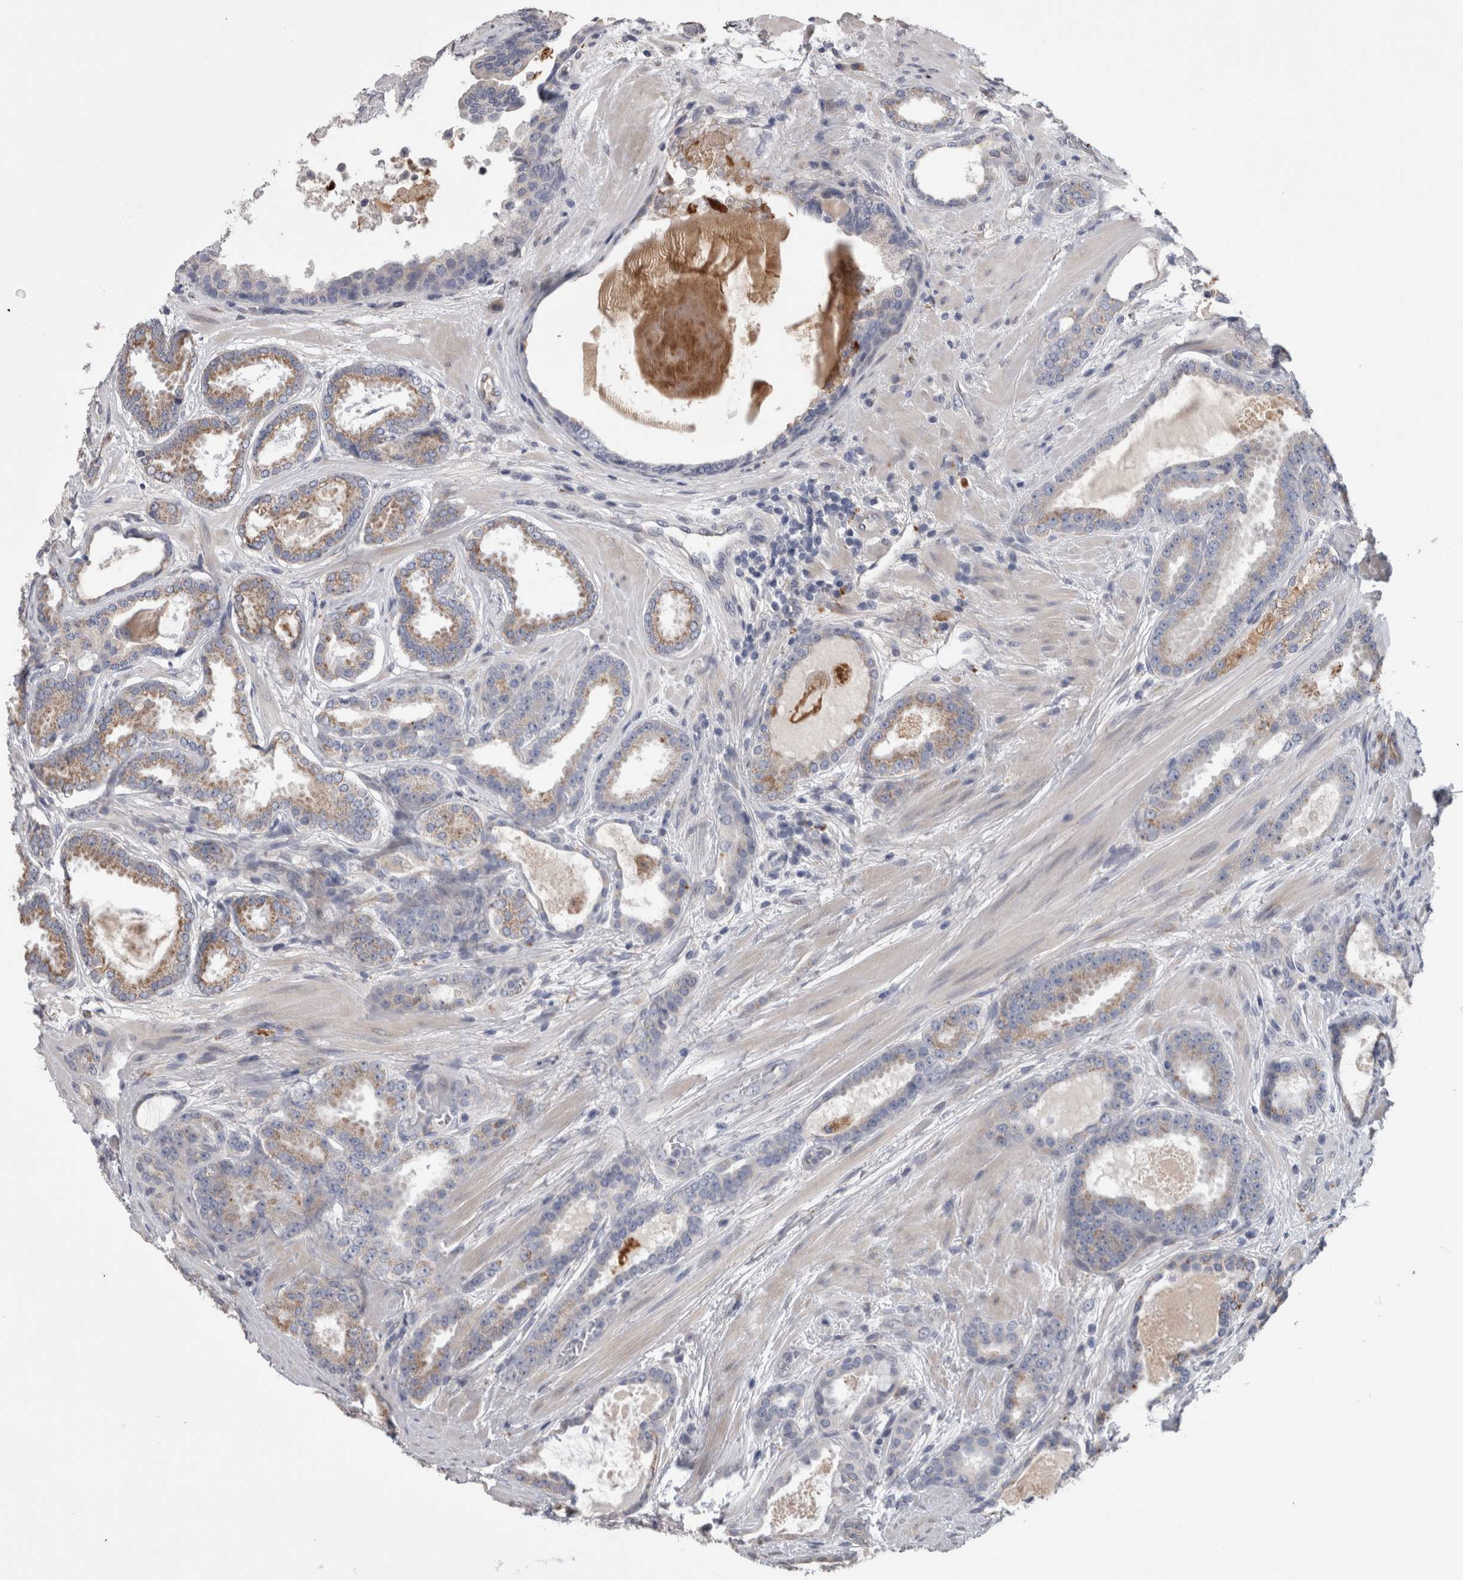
{"staining": {"intensity": "weak", "quantity": "25%-75%", "location": "cytoplasmic/membranous"}, "tissue": "prostate cancer", "cell_type": "Tumor cells", "image_type": "cancer", "snomed": [{"axis": "morphology", "description": "Adenocarcinoma, High grade"}, {"axis": "topography", "description": "Prostate"}], "caption": "Prostate high-grade adenocarcinoma stained with IHC shows weak cytoplasmic/membranous staining in approximately 25%-75% of tumor cells.", "gene": "STC1", "patient": {"sex": "male", "age": 60}}